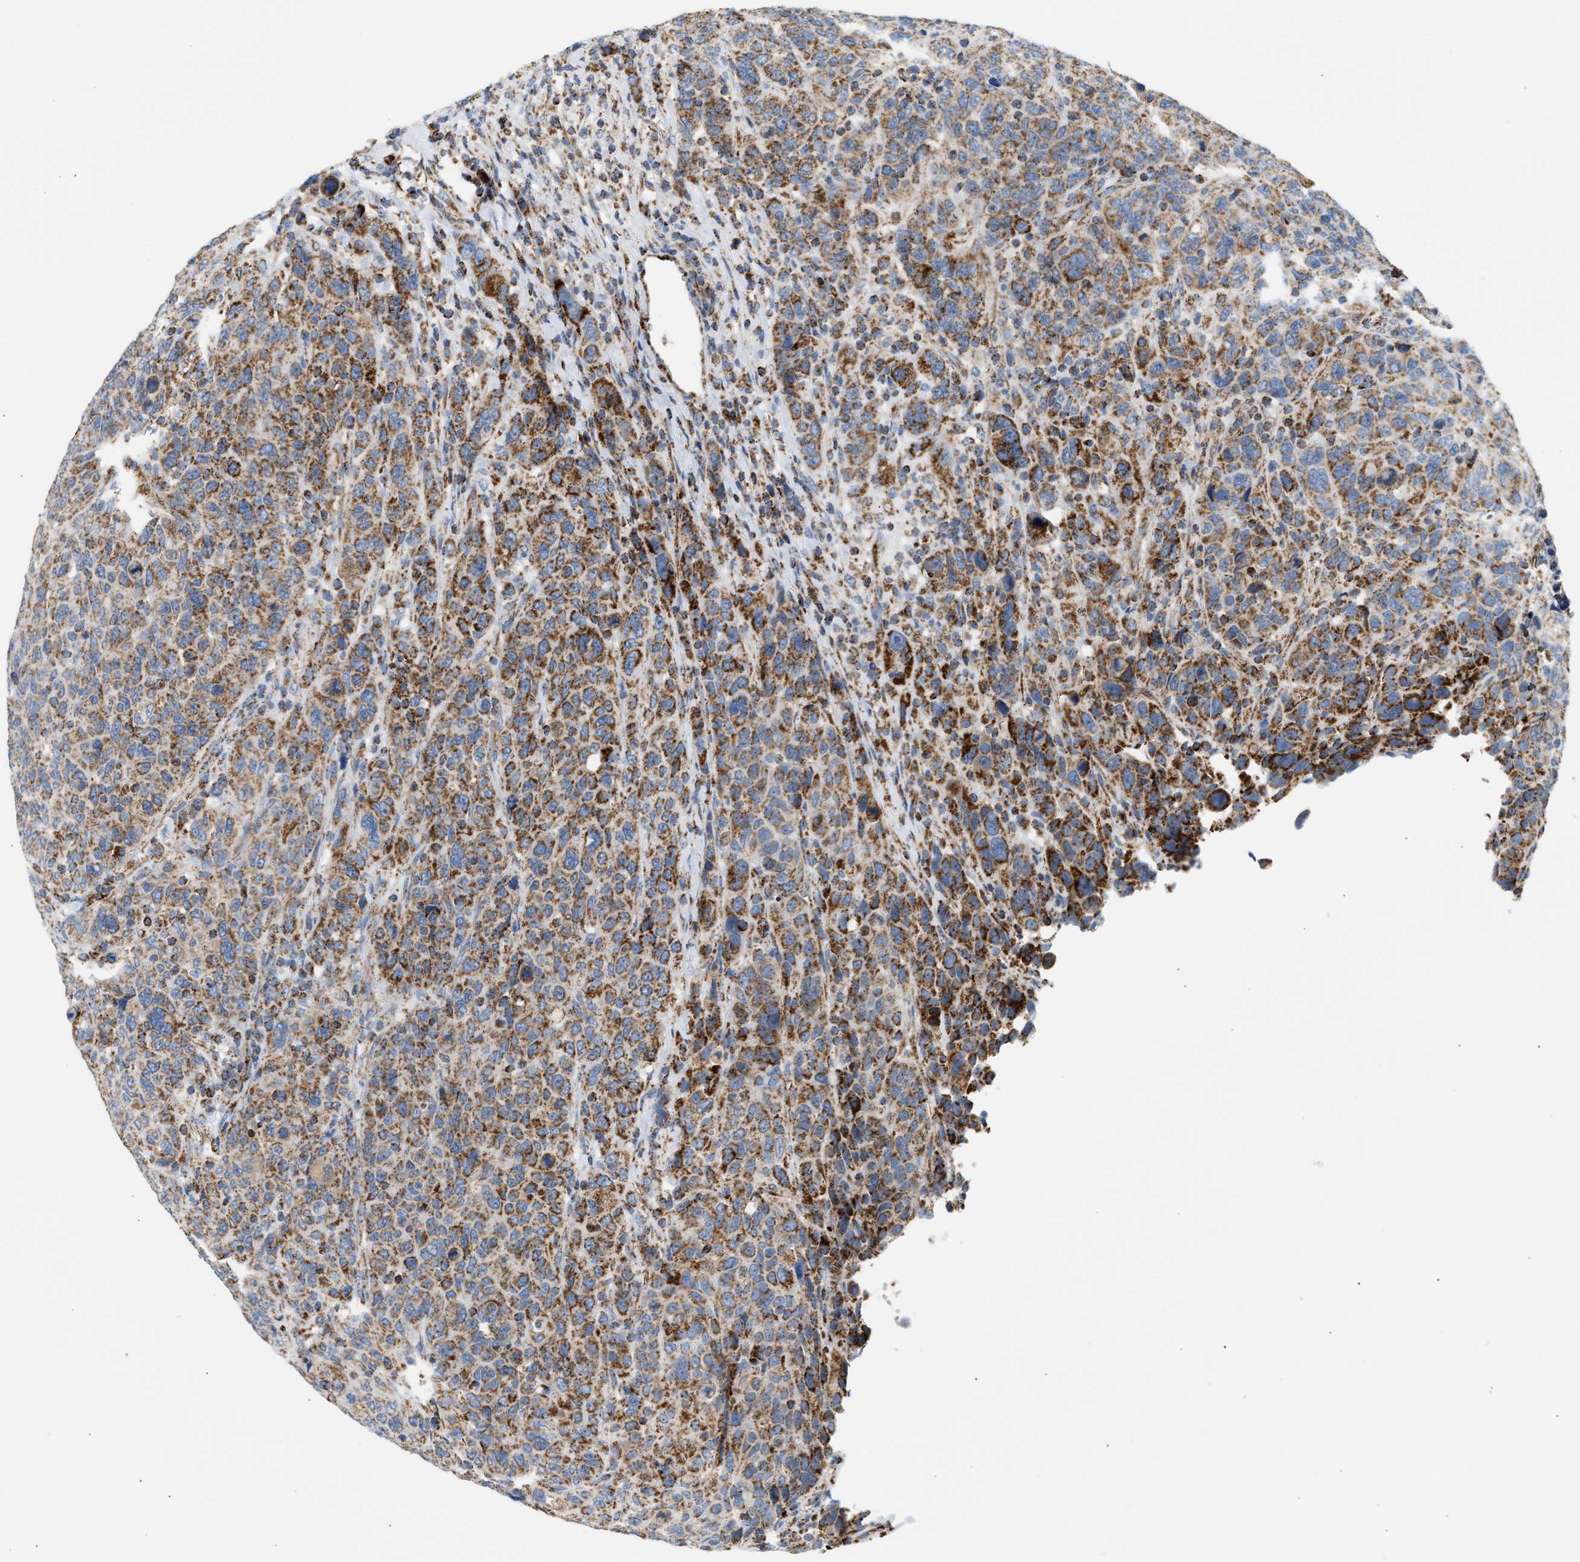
{"staining": {"intensity": "moderate", "quantity": ">75%", "location": "cytoplasmic/membranous"}, "tissue": "breast cancer", "cell_type": "Tumor cells", "image_type": "cancer", "snomed": [{"axis": "morphology", "description": "Duct carcinoma"}, {"axis": "topography", "description": "Breast"}], "caption": "DAB immunohistochemical staining of human infiltrating ductal carcinoma (breast) exhibits moderate cytoplasmic/membranous protein staining in about >75% of tumor cells.", "gene": "OGDH", "patient": {"sex": "female", "age": 37}}